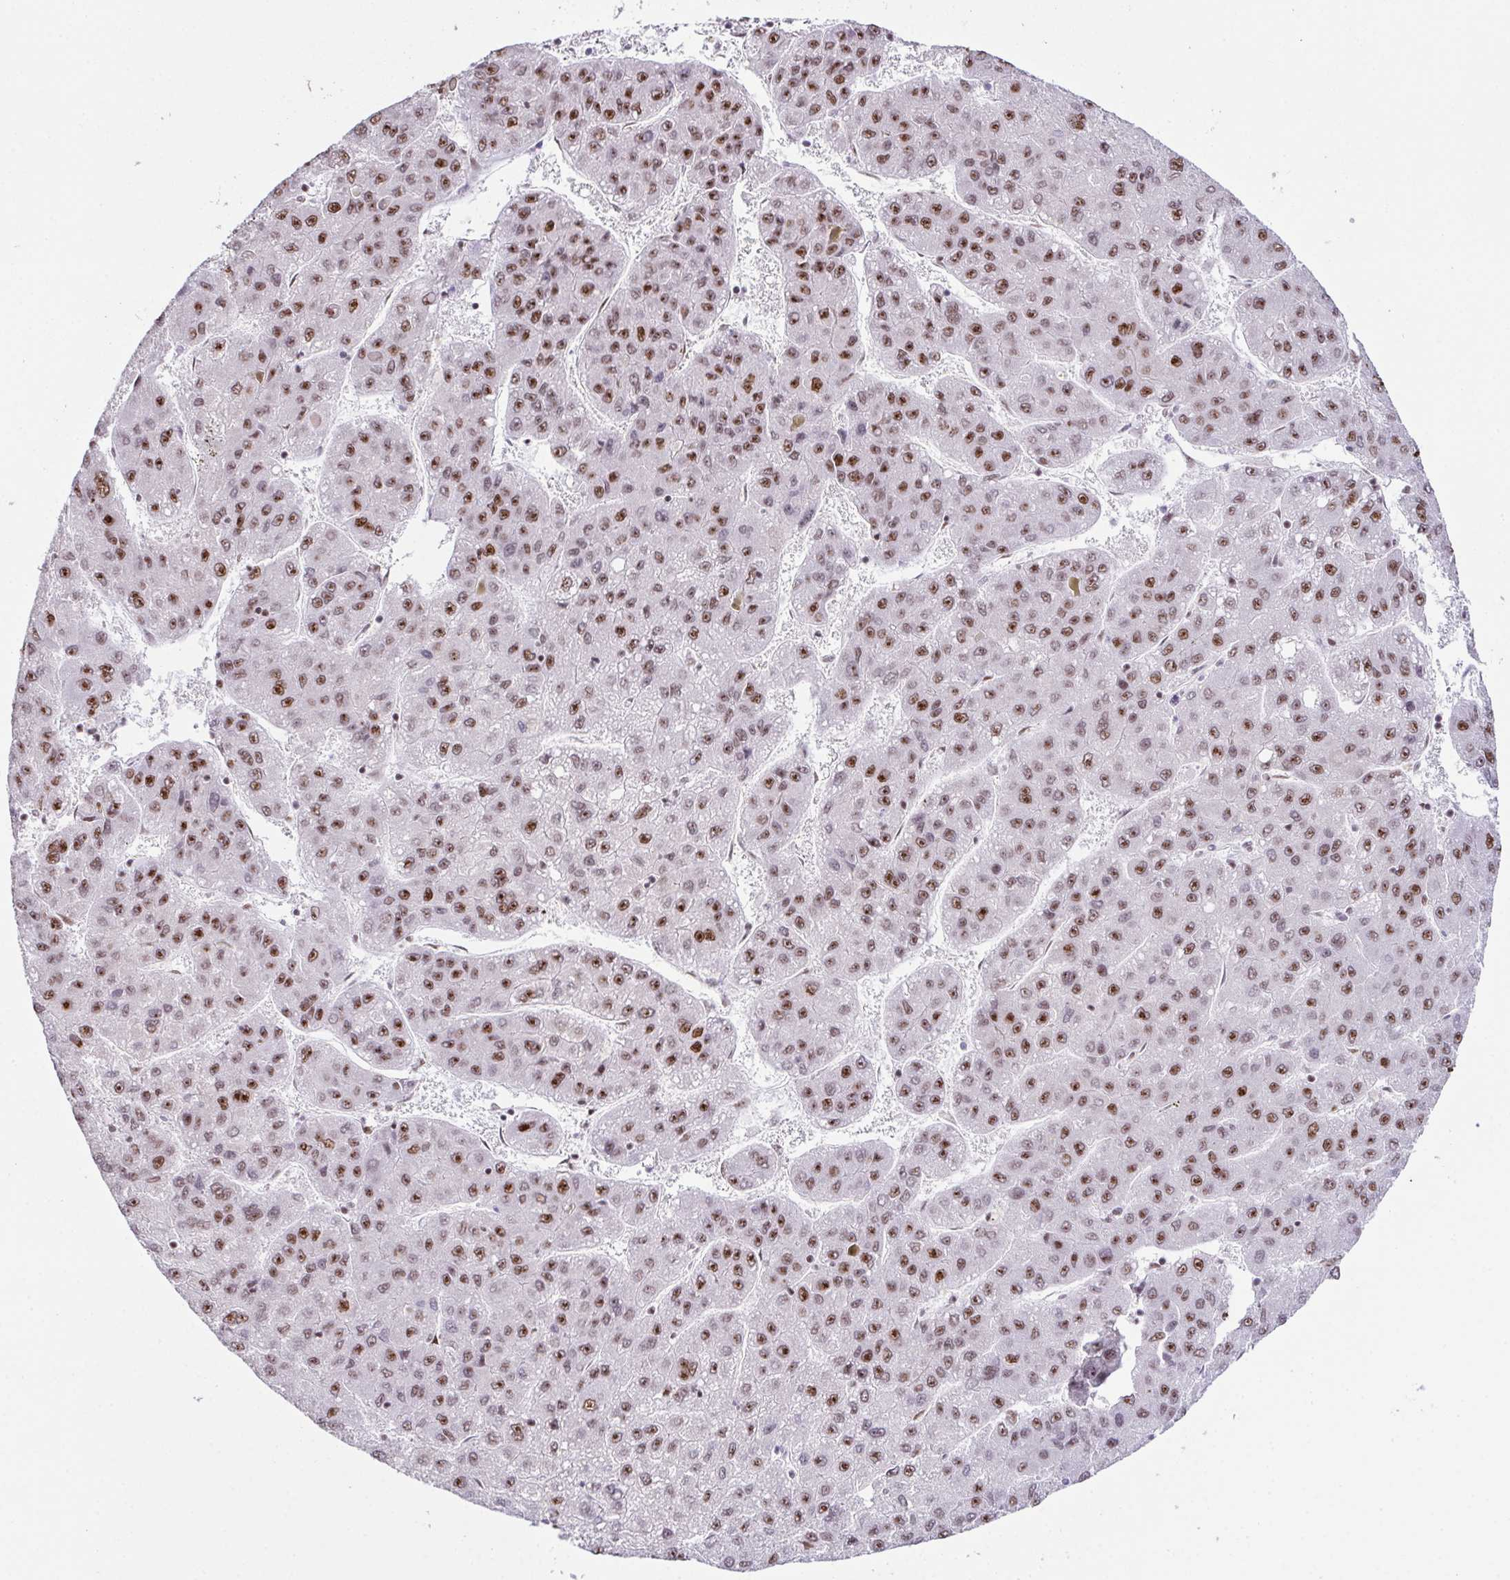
{"staining": {"intensity": "moderate", "quantity": ">75%", "location": "nuclear"}, "tissue": "liver cancer", "cell_type": "Tumor cells", "image_type": "cancer", "snomed": [{"axis": "morphology", "description": "Carcinoma, Hepatocellular, NOS"}, {"axis": "topography", "description": "Liver"}], "caption": "This image exhibits IHC staining of liver cancer, with medium moderate nuclear staining in approximately >75% of tumor cells.", "gene": "ZNF800", "patient": {"sex": "female", "age": 82}}